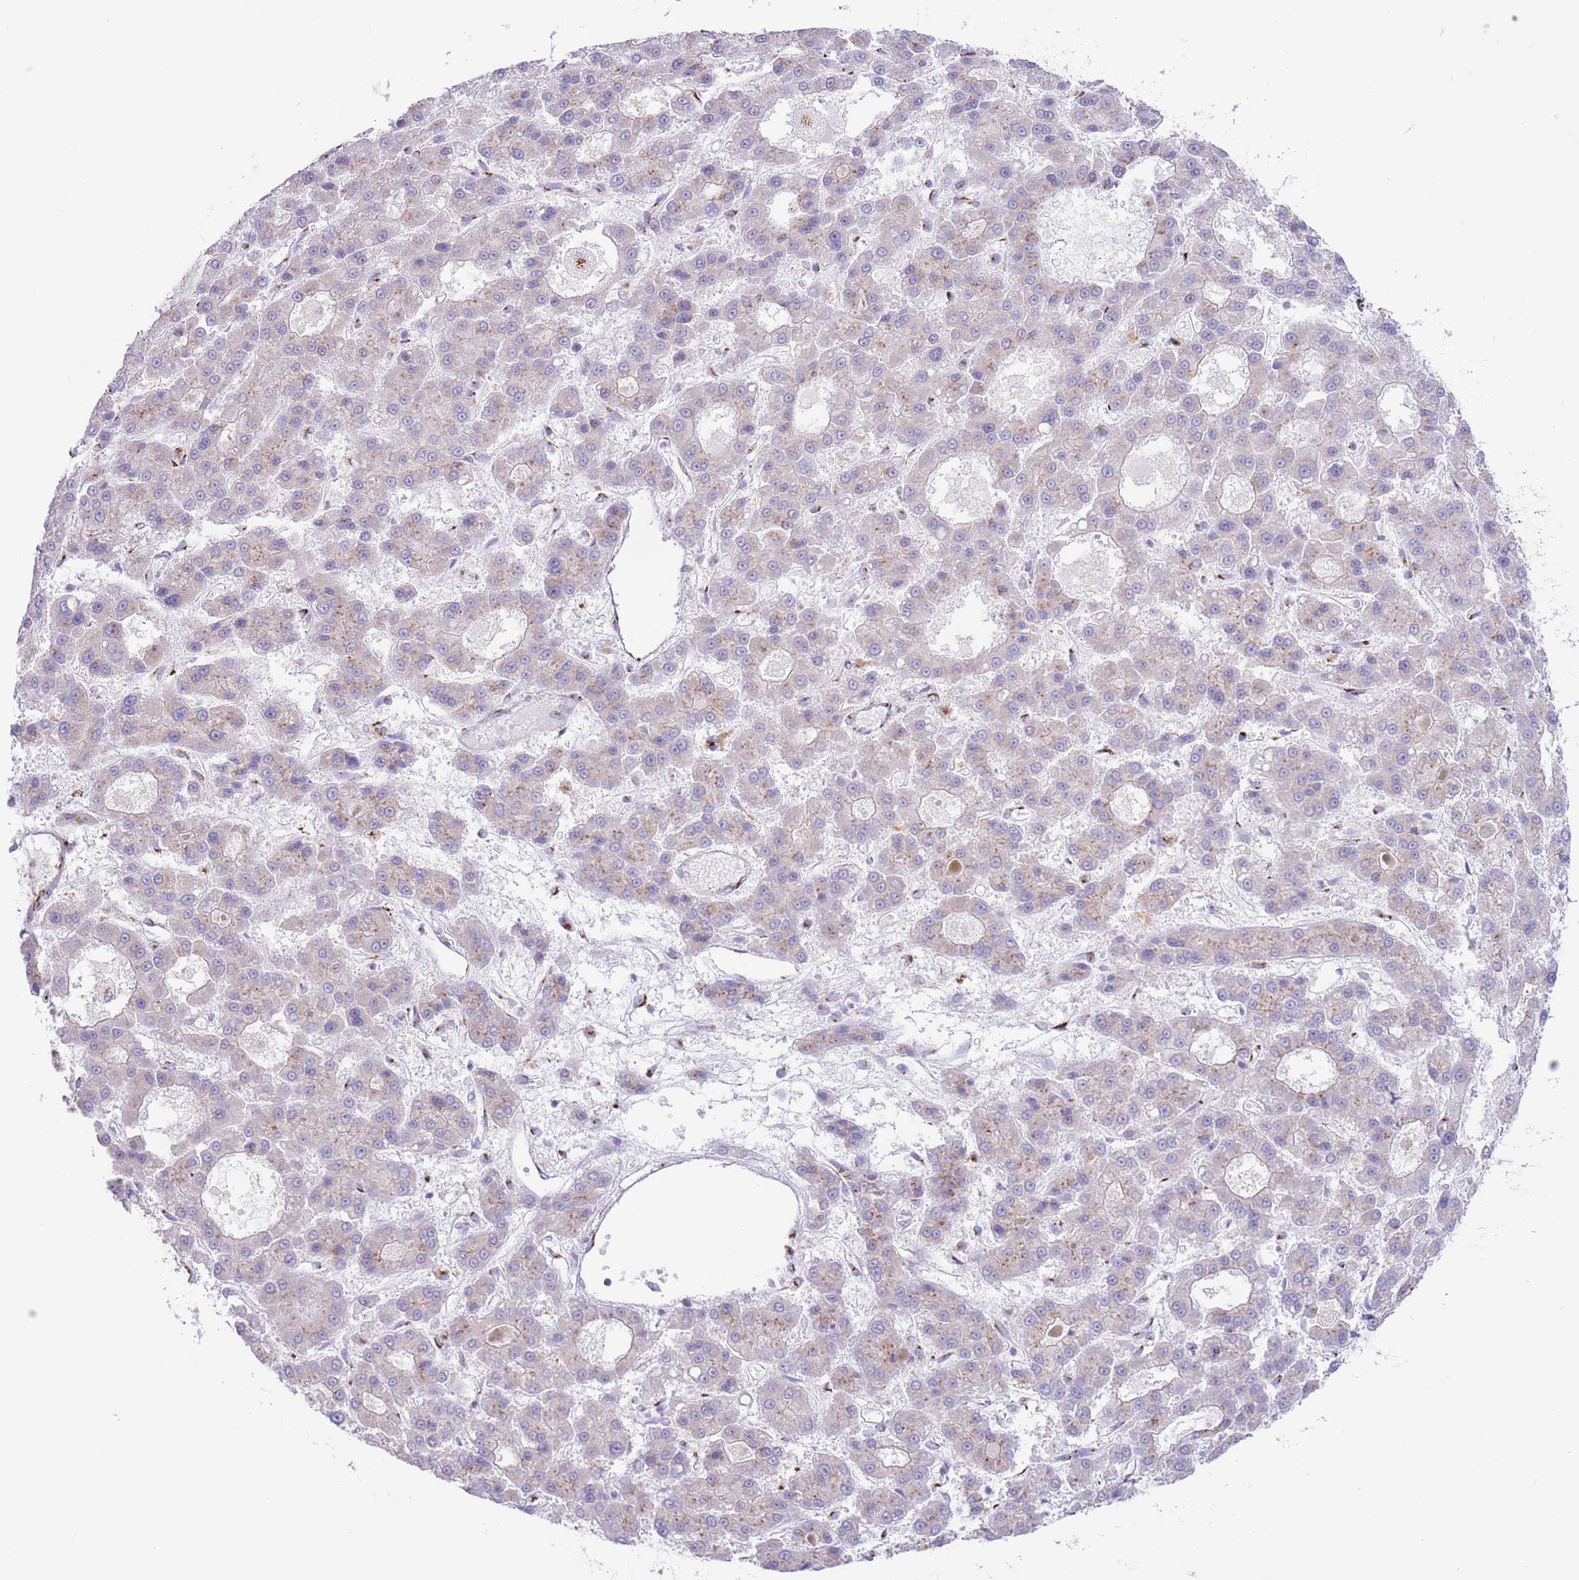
{"staining": {"intensity": "weak", "quantity": "25%-75%", "location": "cytoplasmic/membranous"}, "tissue": "liver cancer", "cell_type": "Tumor cells", "image_type": "cancer", "snomed": [{"axis": "morphology", "description": "Carcinoma, Hepatocellular, NOS"}, {"axis": "topography", "description": "Liver"}], "caption": "The image reveals a brown stain indicating the presence of a protein in the cytoplasmic/membranous of tumor cells in liver hepatocellular carcinoma.", "gene": "MPND", "patient": {"sex": "male", "age": 70}}